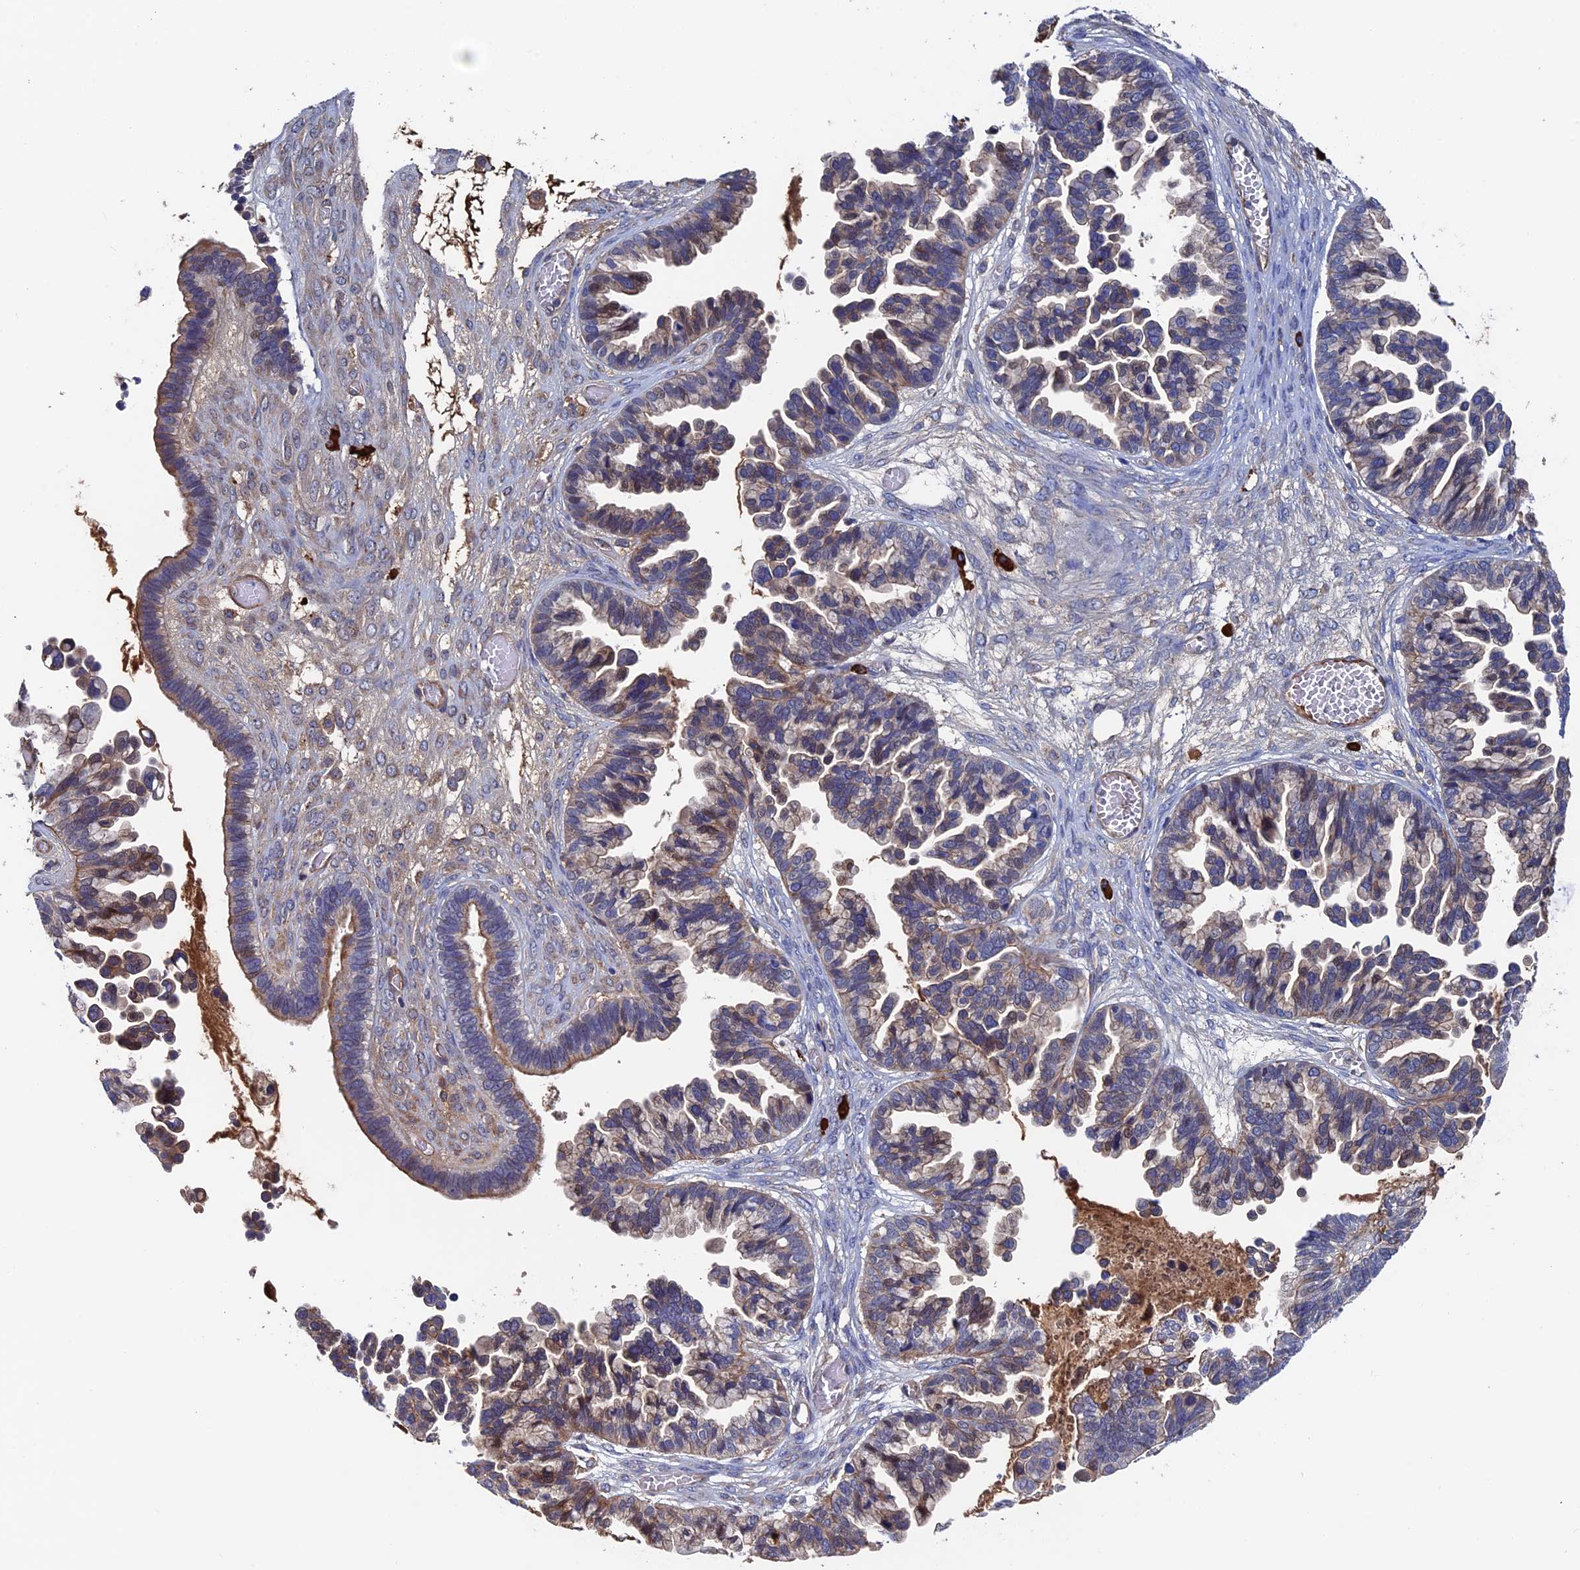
{"staining": {"intensity": "weak", "quantity": "25%-75%", "location": "cytoplasmic/membranous"}, "tissue": "ovarian cancer", "cell_type": "Tumor cells", "image_type": "cancer", "snomed": [{"axis": "morphology", "description": "Cystadenocarcinoma, serous, NOS"}, {"axis": "topography", "description": "Ovary"}], "caption": "A high-resolution micrograph shows immunohistochemistry (IHC) staining of serous cystadenocarcinoma (ovarian), which demonstrates weak cytoplasmic/membranous positivity in about 25%-75% of tumor cells.", "gene": "RPUSD1", "patient": {"sex": "female", "age": 56}}